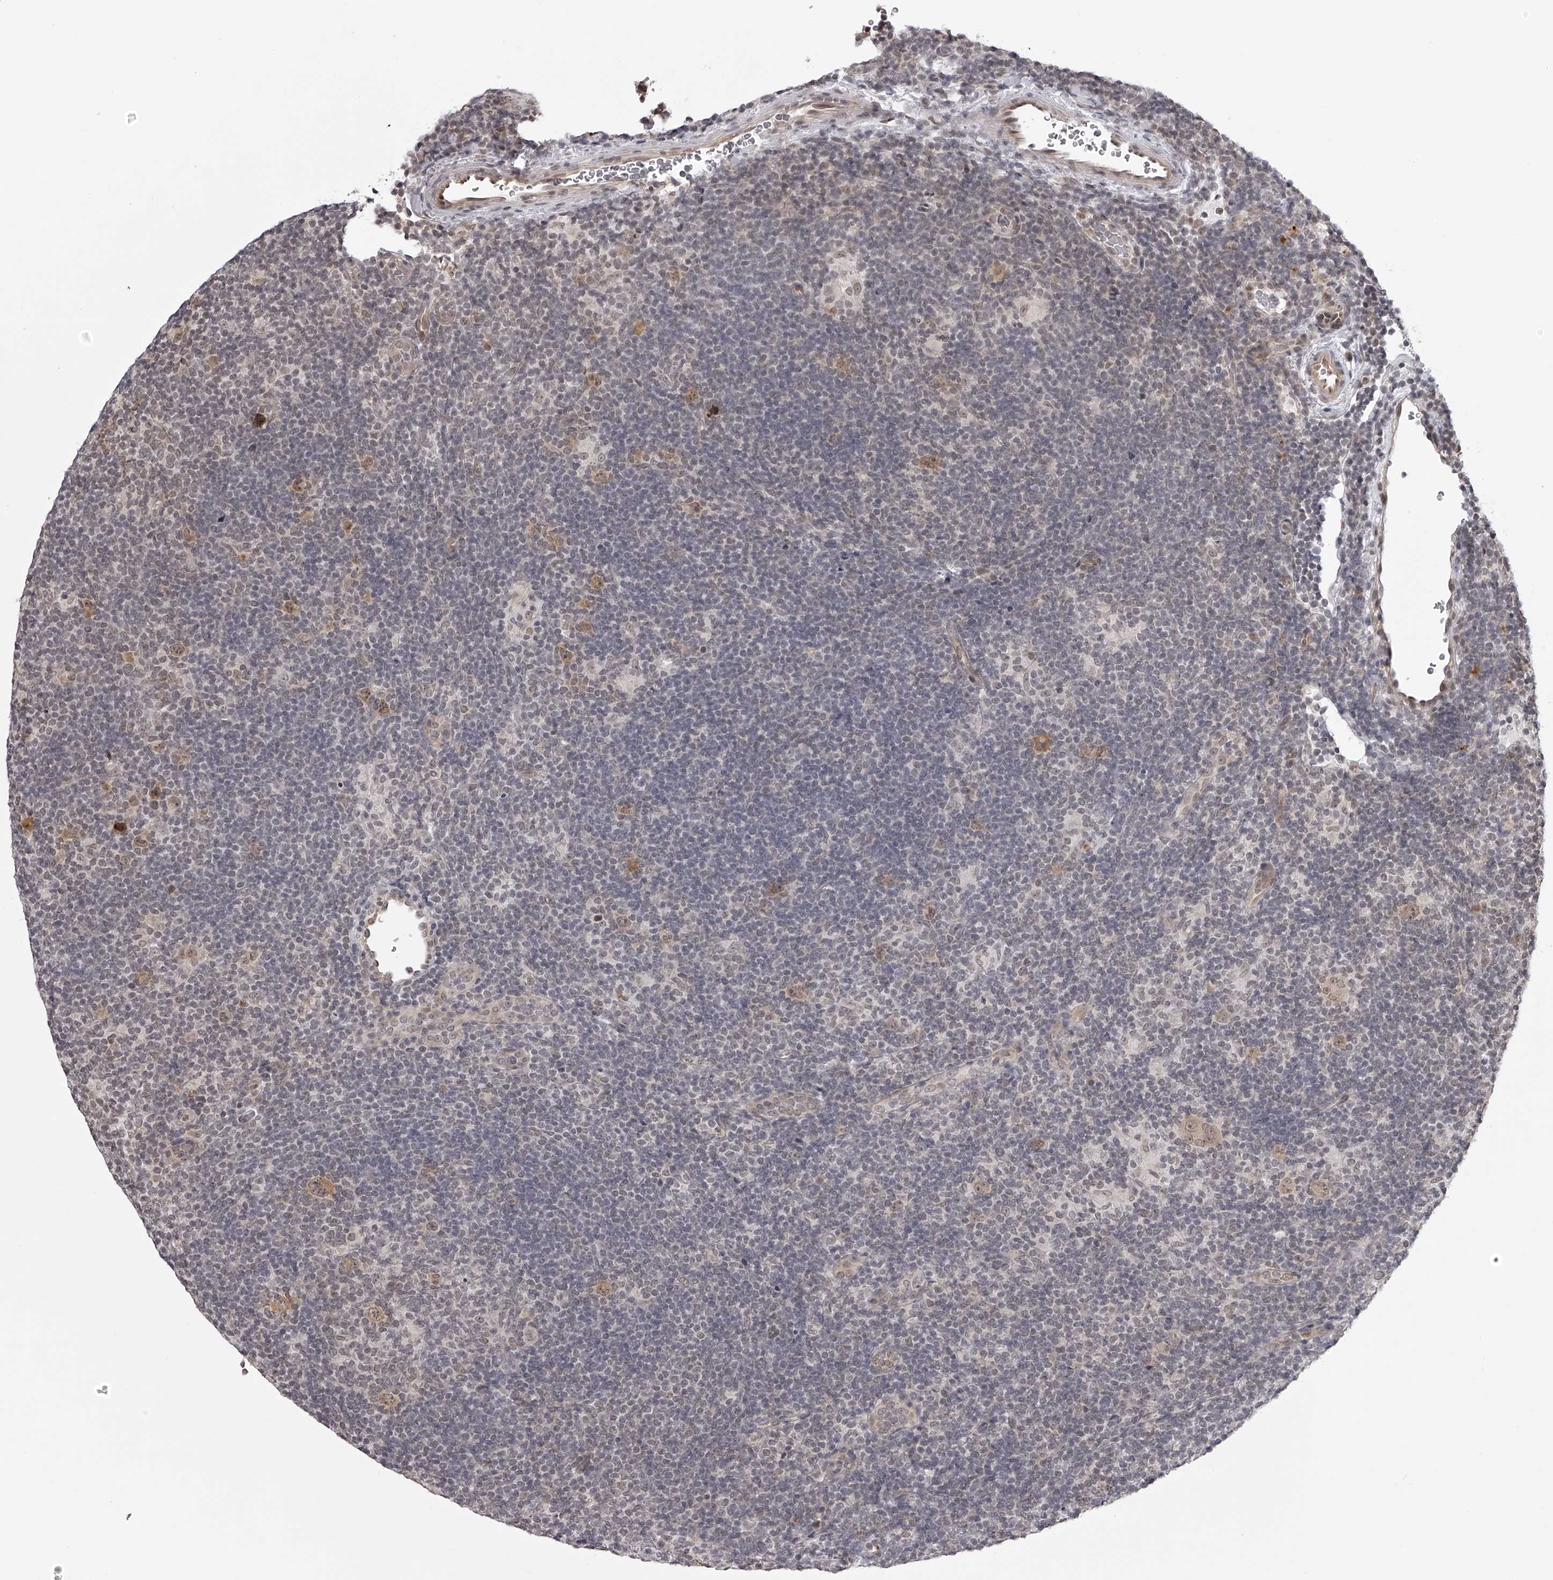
{"staining": {"intensity": "weak", "quantity": "<25%", "location": "cytoplasmic/membranous,nuclear"}, "tissue": "lymphoma", "cell_type": "Tumor cells", "image_type": "cancer", "snomed": [{"axis": "morphology", "description": "Hodgkin's disease, NOS"}, {"axis": "topography", "description": "Lymph node"}], "caption": "There is no significant expression in tumor cells of lymphoma. (Stains: DAB (3,3'-diaminobenzidine) immunohistochemistry (IHC) with hematoxylin counter stain, Microscopy: brightfield microscopy at high magnification).", "gene": "ODF2L", "patient": {"sex": "female", "age": 57}}